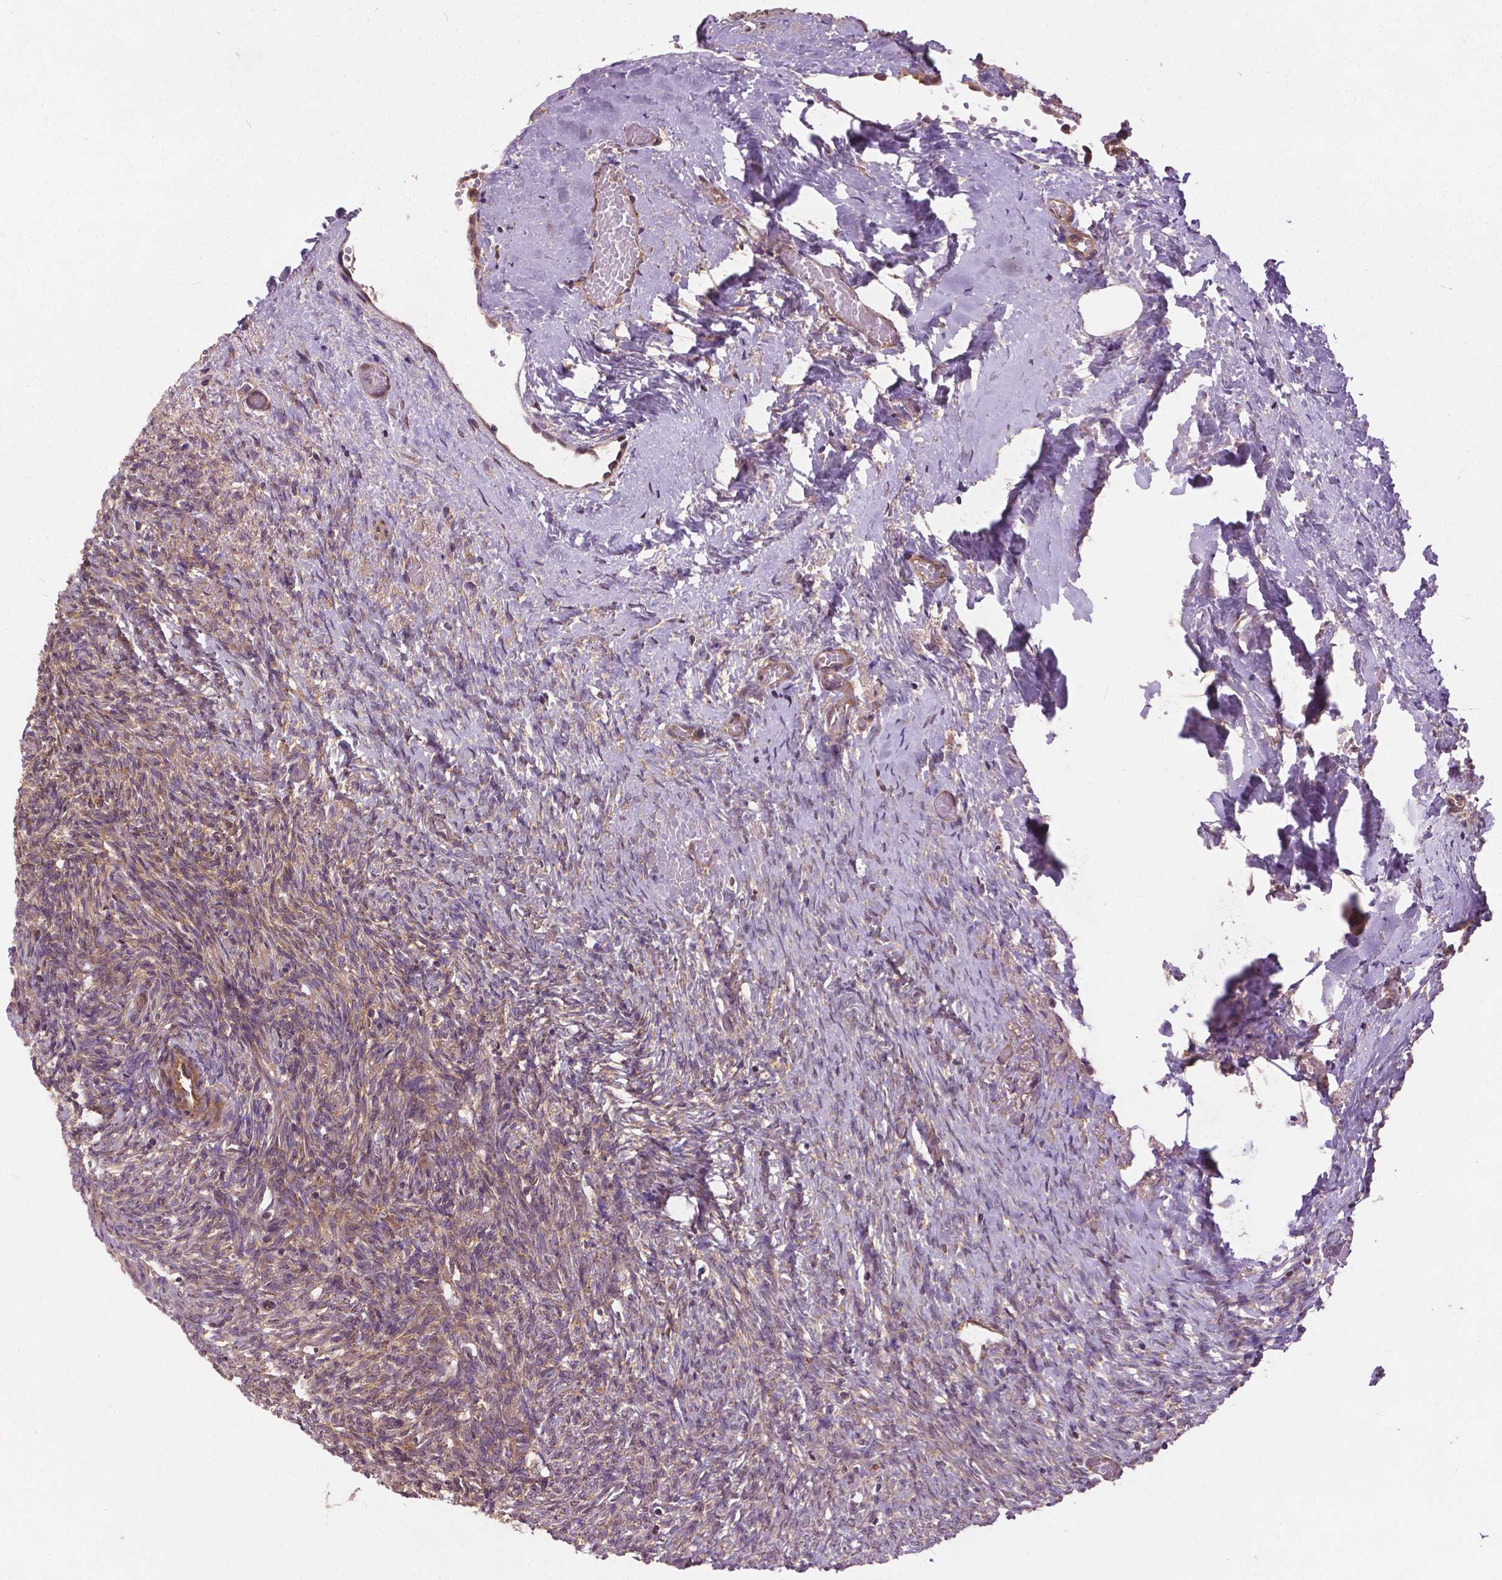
{"staining": {"intensity": "weak", "quantity": ">75%", "location": "cytoplasmic/membranous"}, "tissue": "ovary", "cell_type": "Follicle cells", "image_type": "normal", "snomed": [{"axis": "morphology", "description": "Normal tissue, NOS"}, {"axis": "topography", "description": "Ovary"}], "caption": "This histopathology image reveals immunohistochemistry staining of normal ovary, with low weak cytoplasmic/membranous positivity in approximately >75% of follicle cells.", "gene": "MZT1", "patient": {"sex": "female", "age": 46}}